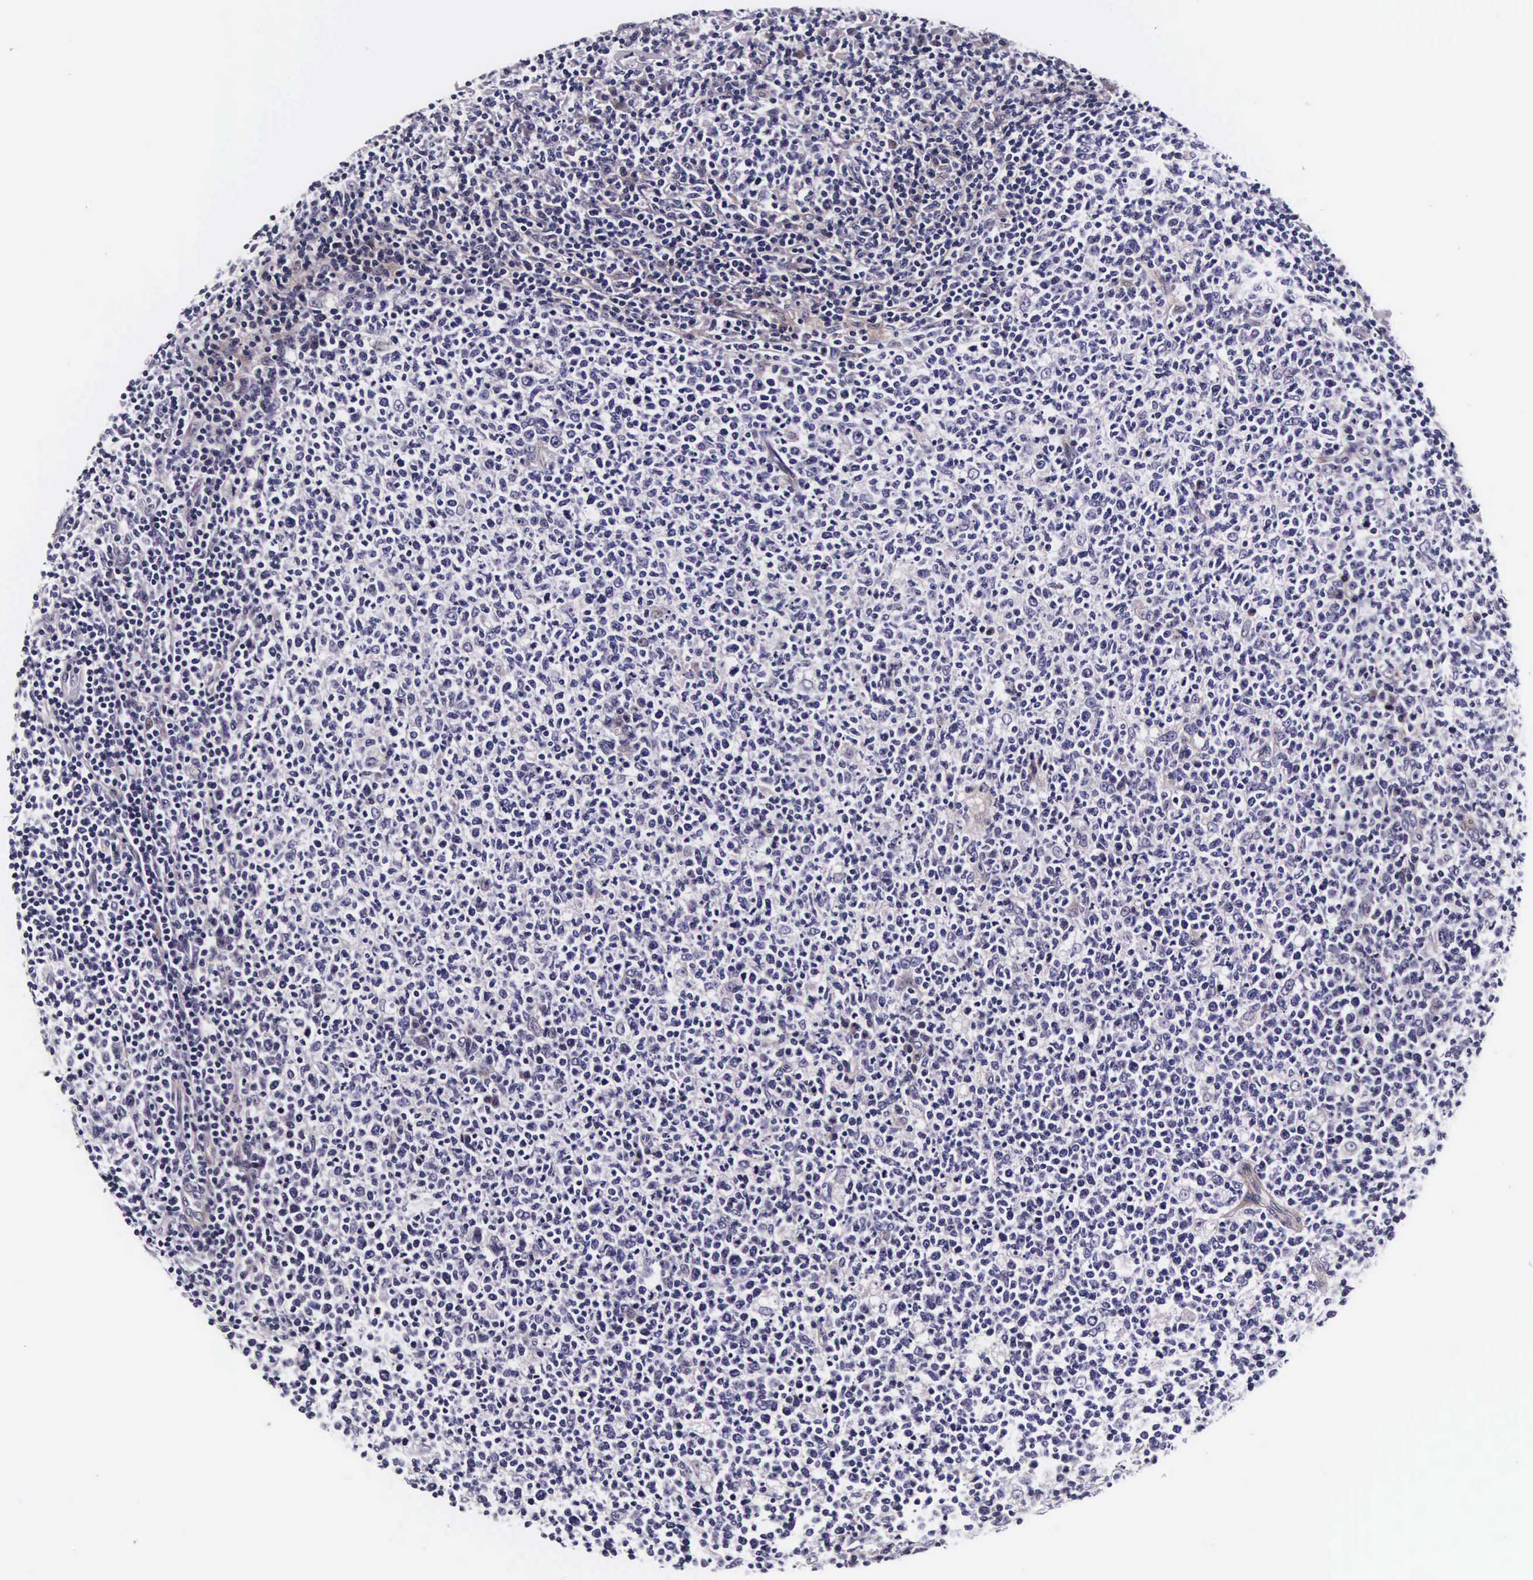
{"staining": {"intensity": "negative", "quantity": "none", "location": "none"}, "tissue": "tonsil", "cell_type": "Germinal center cells", "image_type": "normal", "snomed": [{"axis": "morphology", "description": "Normal tissue, NOS"}, {"axis": "topography", "description": "Tonsil"}], "caption": "IHC of benign tonsil demonstrates no positivity in germinal center cells. (DAB IHC, high magnification).", "gene": "UPRT", "patient": {"sex": "male", "age": 6}}